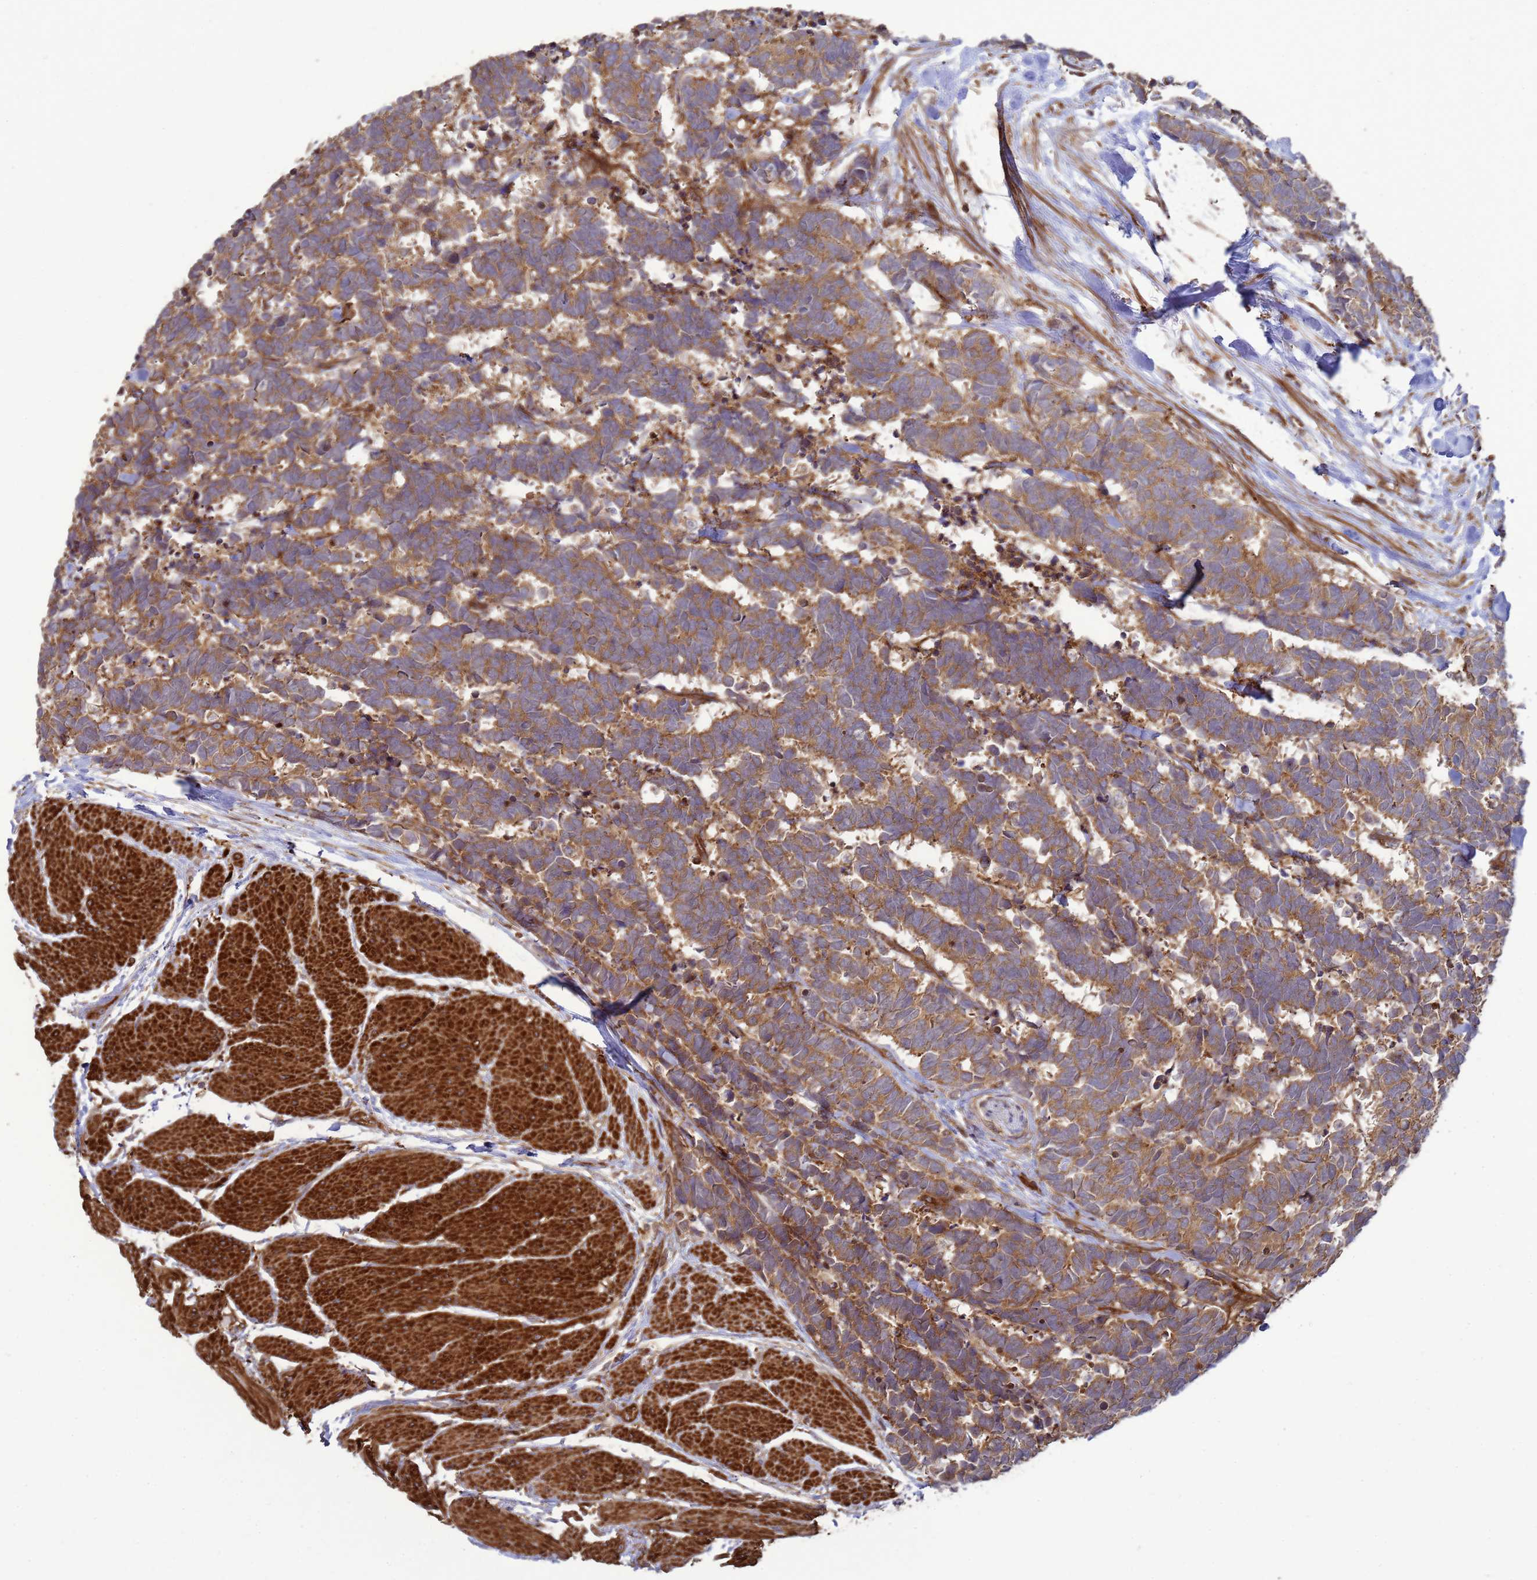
{"staining": {"intensity": "moderate", "quantity": ">75%", "location": "cytoplasmic/membranous"}, "tissue": "carcinoid", "cell_type": "Tumor cells", "image_type": "cancer", "snomed": [{"axis": "morphology", "description": "Carcinoma, NOS"}, {"axis": "morphology", "description": "Carcinoid, malignant, NOS"}, {"axis": "topography", "description": "Urinary bladder"}], "caption": "Brown immunohistochemical staining in carcinoid (malignant) displays moderate cytoplasmic/membranous positivity in approximately >75% of tumor cells. (DAB = brown stain, brightfield microscopy at high magnification).", "gene": "CNOT1", "patient": {"sex": "male", "age": 57}}